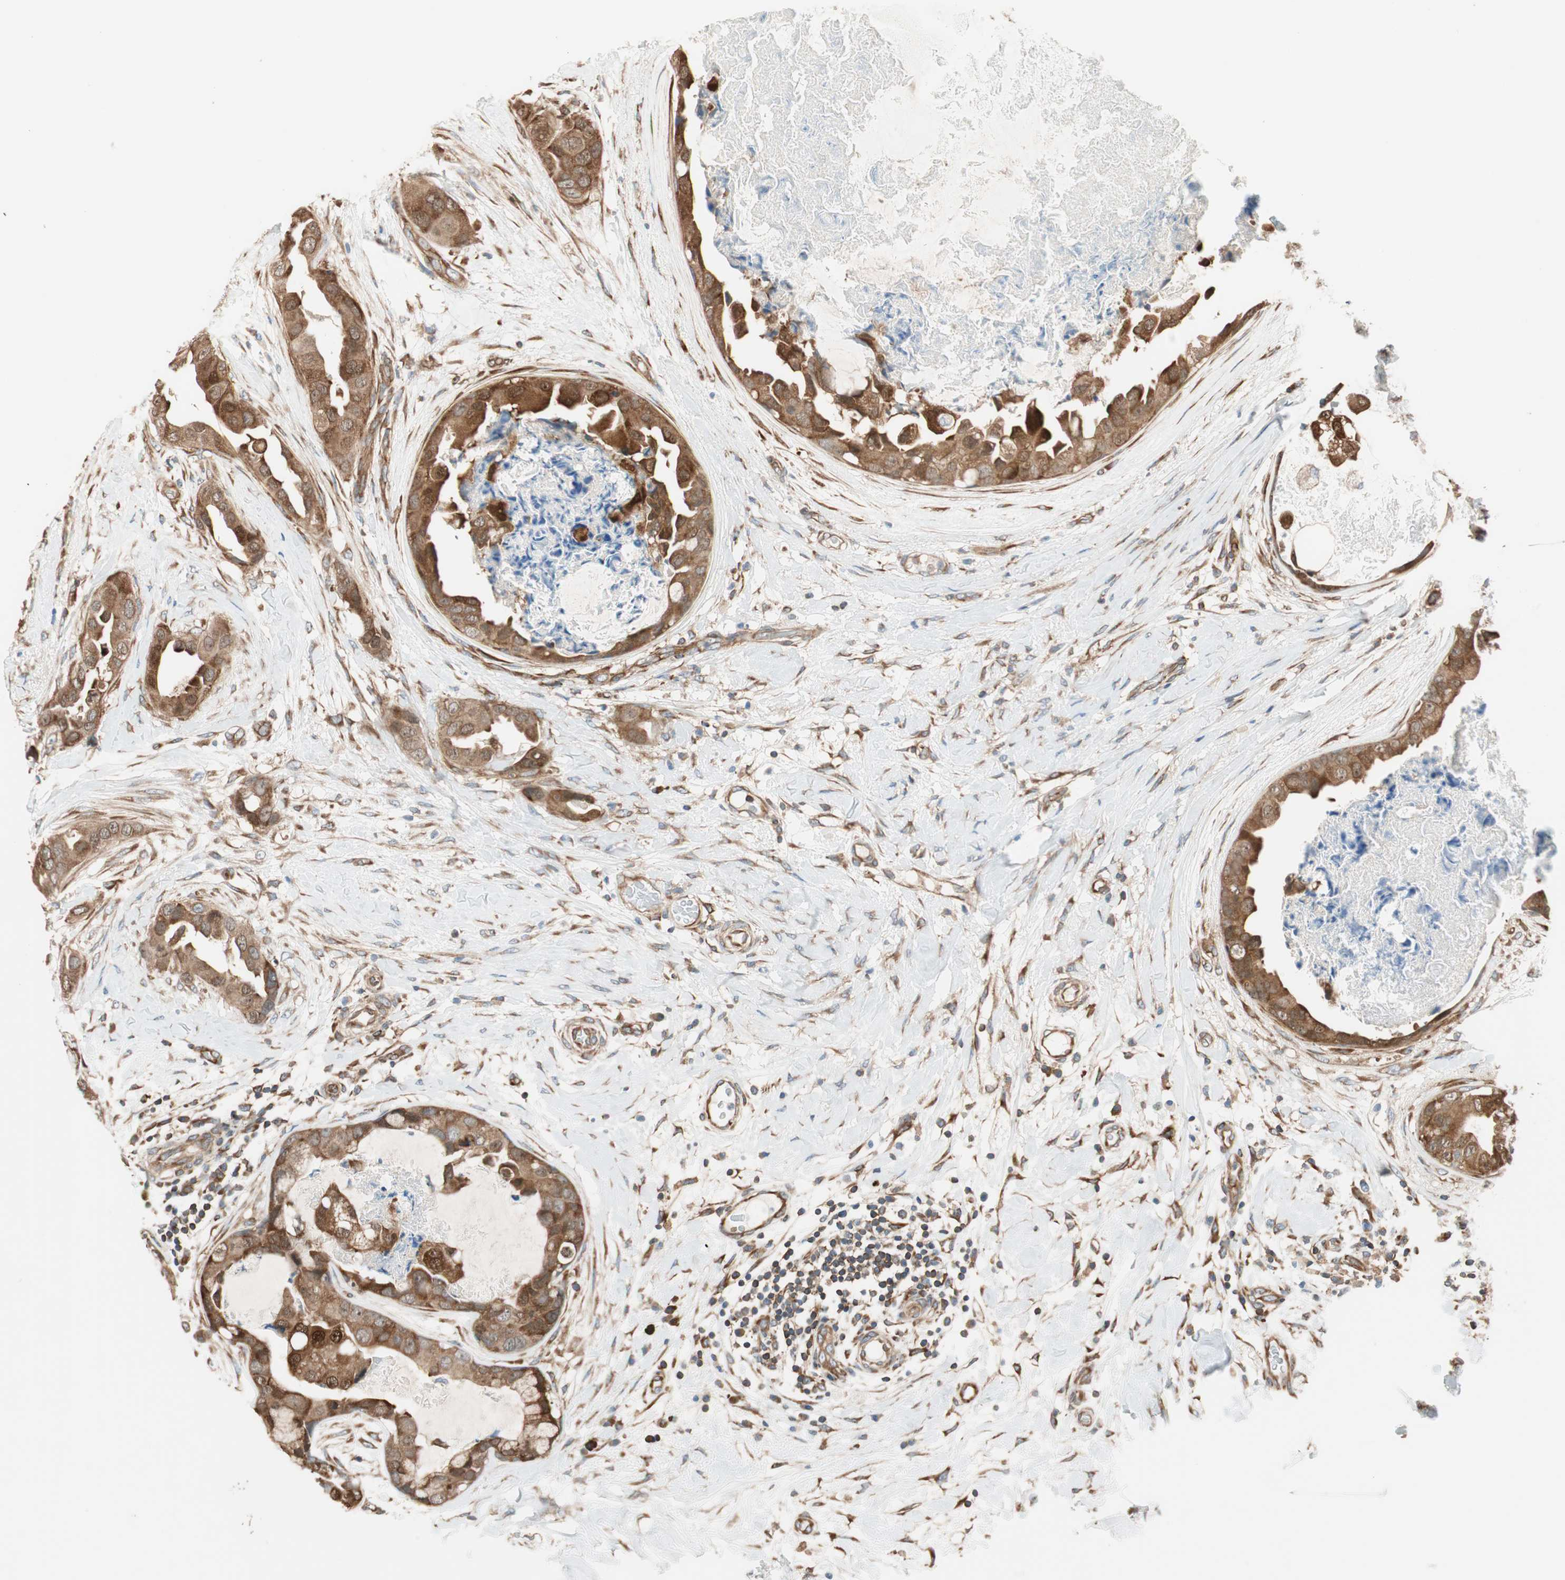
{"staining": {"intensity": "strong", "quantity": ">75%", "location": "cytoplasmic/membranous,nuclear"}, "tissue": "breast cancer", "cell_type": "Tumor cells", "image_type": "cancer", "snomed": [{"axis": "morphology", "description": "Duct carcinoma"}, {"axis": "topography", "description": "Breast"}], "caption": "Protein analysis of breast cancer tissue exhibits strong cytoplasmic/membranous and nuclear positivity in approximately >75% of tumor cells.", "gene": "WASL", "patient": {"sex": "female", "age": 40}}